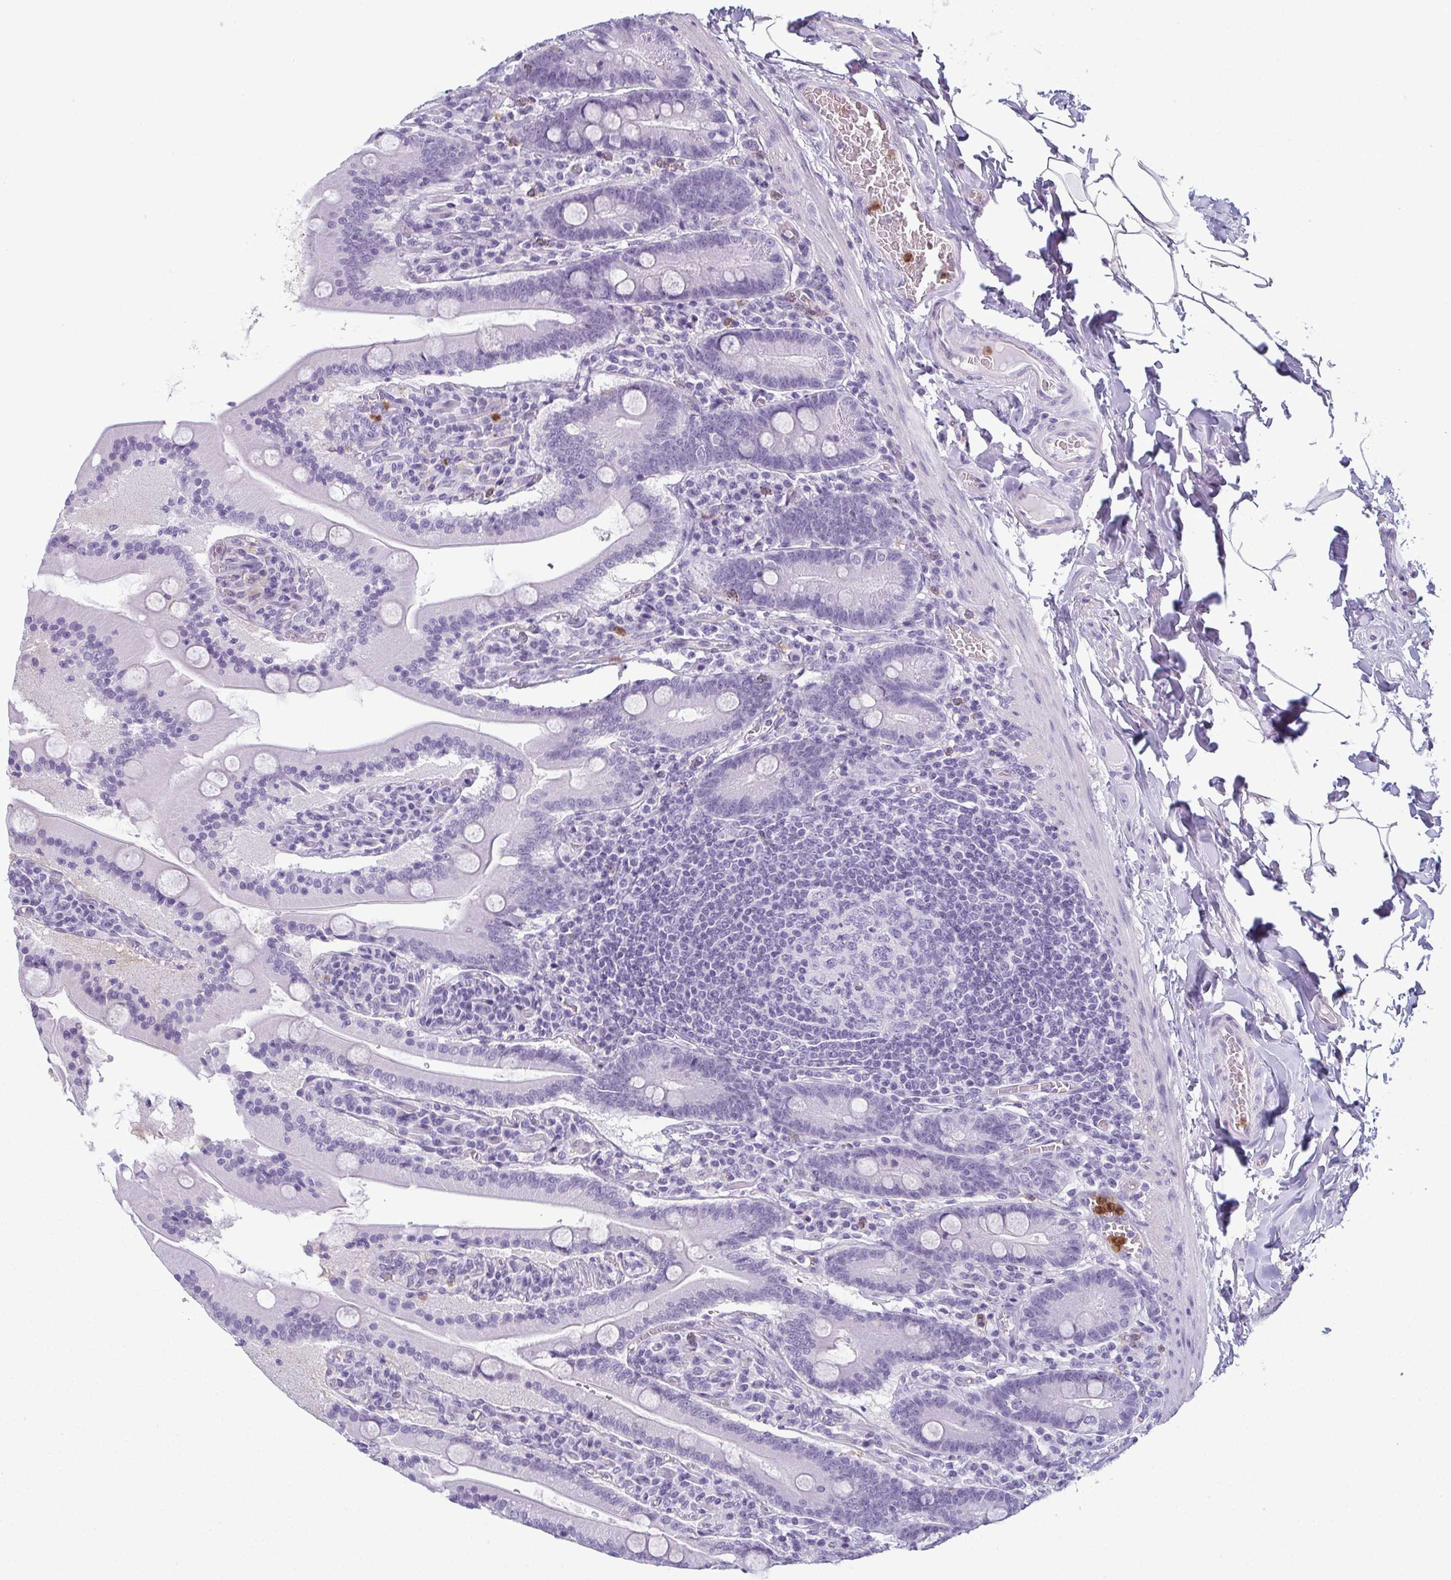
{"staining": {"intensity": "negative", "quantity": "none", "location": "none"}, "tissue": "small intestine", "cell_type": "Glandular cells", "image_type": "normal", "snomed": [{"axis": "morphology", "description": "Normal tissue, NOS"}, {"axis": "topography", "description": "Small intestine"}], "caption": "There is no significant positivity in glandular cells of small intestine.", "gene": "CDA", "patient": {"sex": "male", "age": 37}}